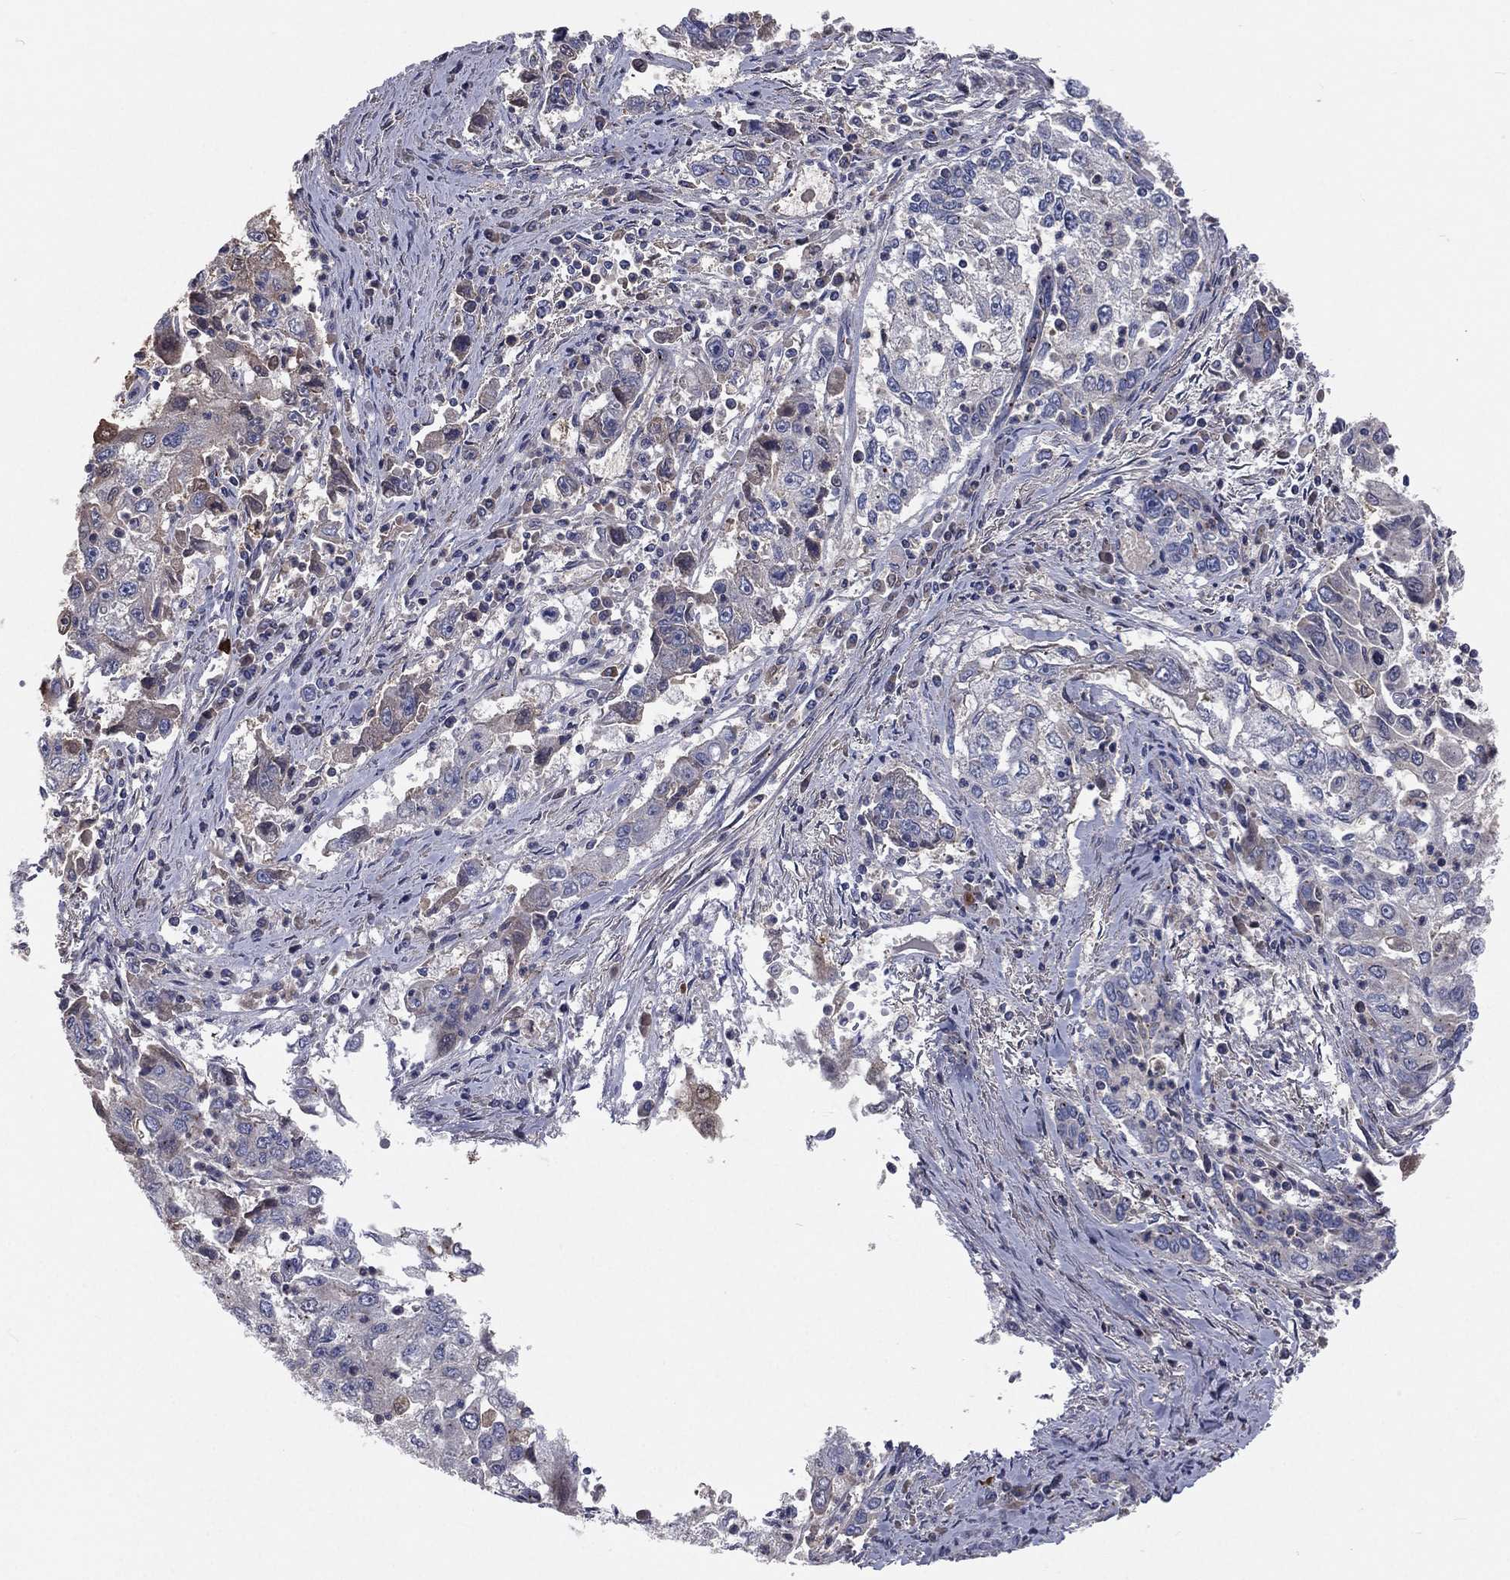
{"staining": {"intensity": "weak", "quantity": "<25%", "location": "cytoplasmic/membranous"}, "tissue": "cervical cancer", "cell_type": "Tumor cells", "image_type": "cancer", "snomed": [{"axis": "morphology", "description": "Squamous cell carcinoma, NOS"}, {"axis": "topography", "description": "Cervix"}], "caption": "High power microscopy photomicrograph of an immunohistochemistry micrograph of cervical squamous cell carcinoma, revealing no significant positivity in tumor cells.", "gene": "CROCC", "patient": {"sex": "female", "age": 36}}